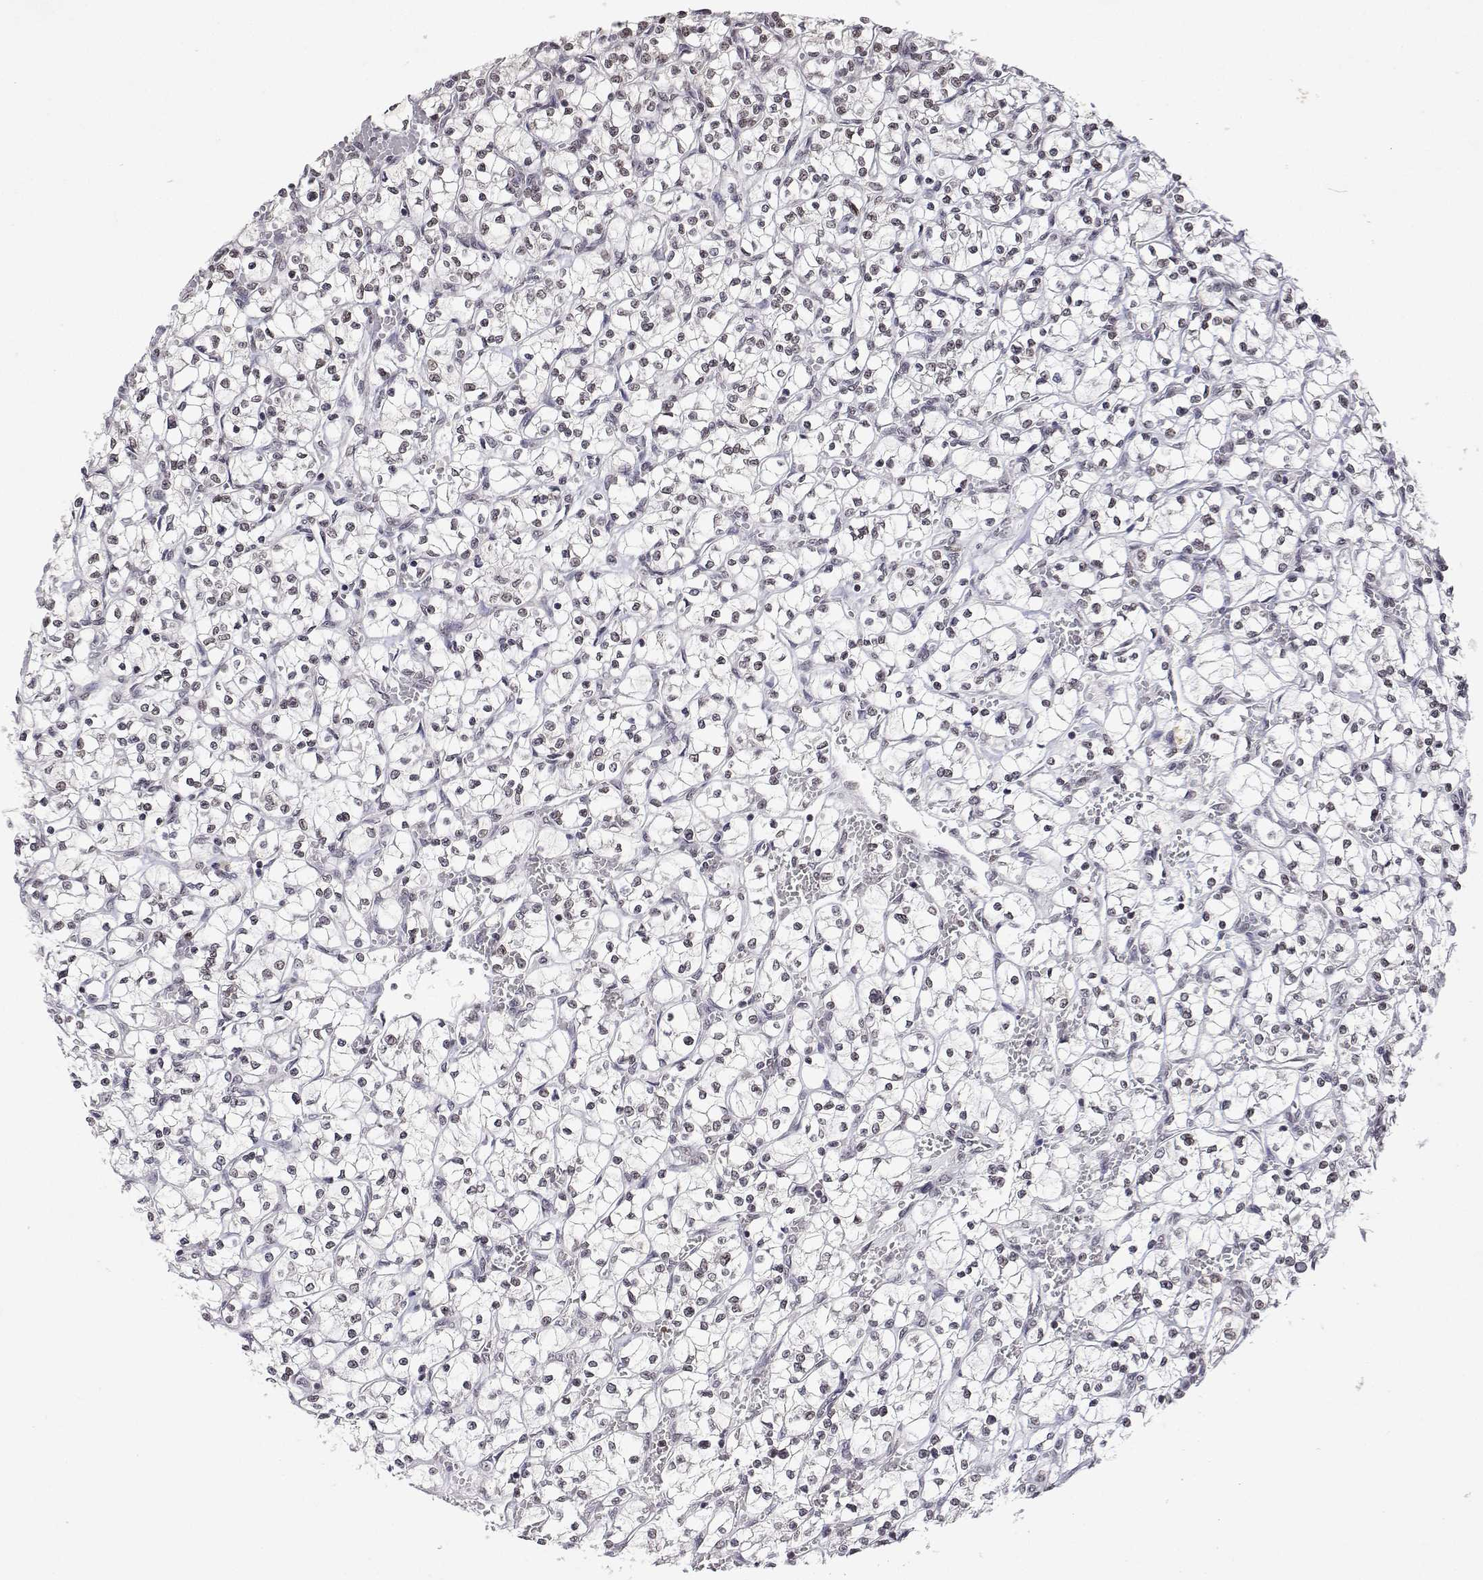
{"staining": {"intensity": "weak", "quantity": "<25%", "location": "nuclear"}, "tissue": "renal cancer", "cell_type": "Tumor cells", "image_type": "cancer", "snomed": [{"axis": "morphology", "description": "Adenocarcinoma, NOS"}, {"axis": "topography", "description": "Kidney"}], "caption": "Immunohistochemistry photomicrograph of human renal adenocarcinoma stained for a protein (brown), which demonstrates no expression in tumor cells. (Brightfield microscopy of DAB (3,3'-diaminobenzidine) immunohistochemistry at high magnification).", "gene": "XPC", "patient": {"sex": "female", "age": 64}}